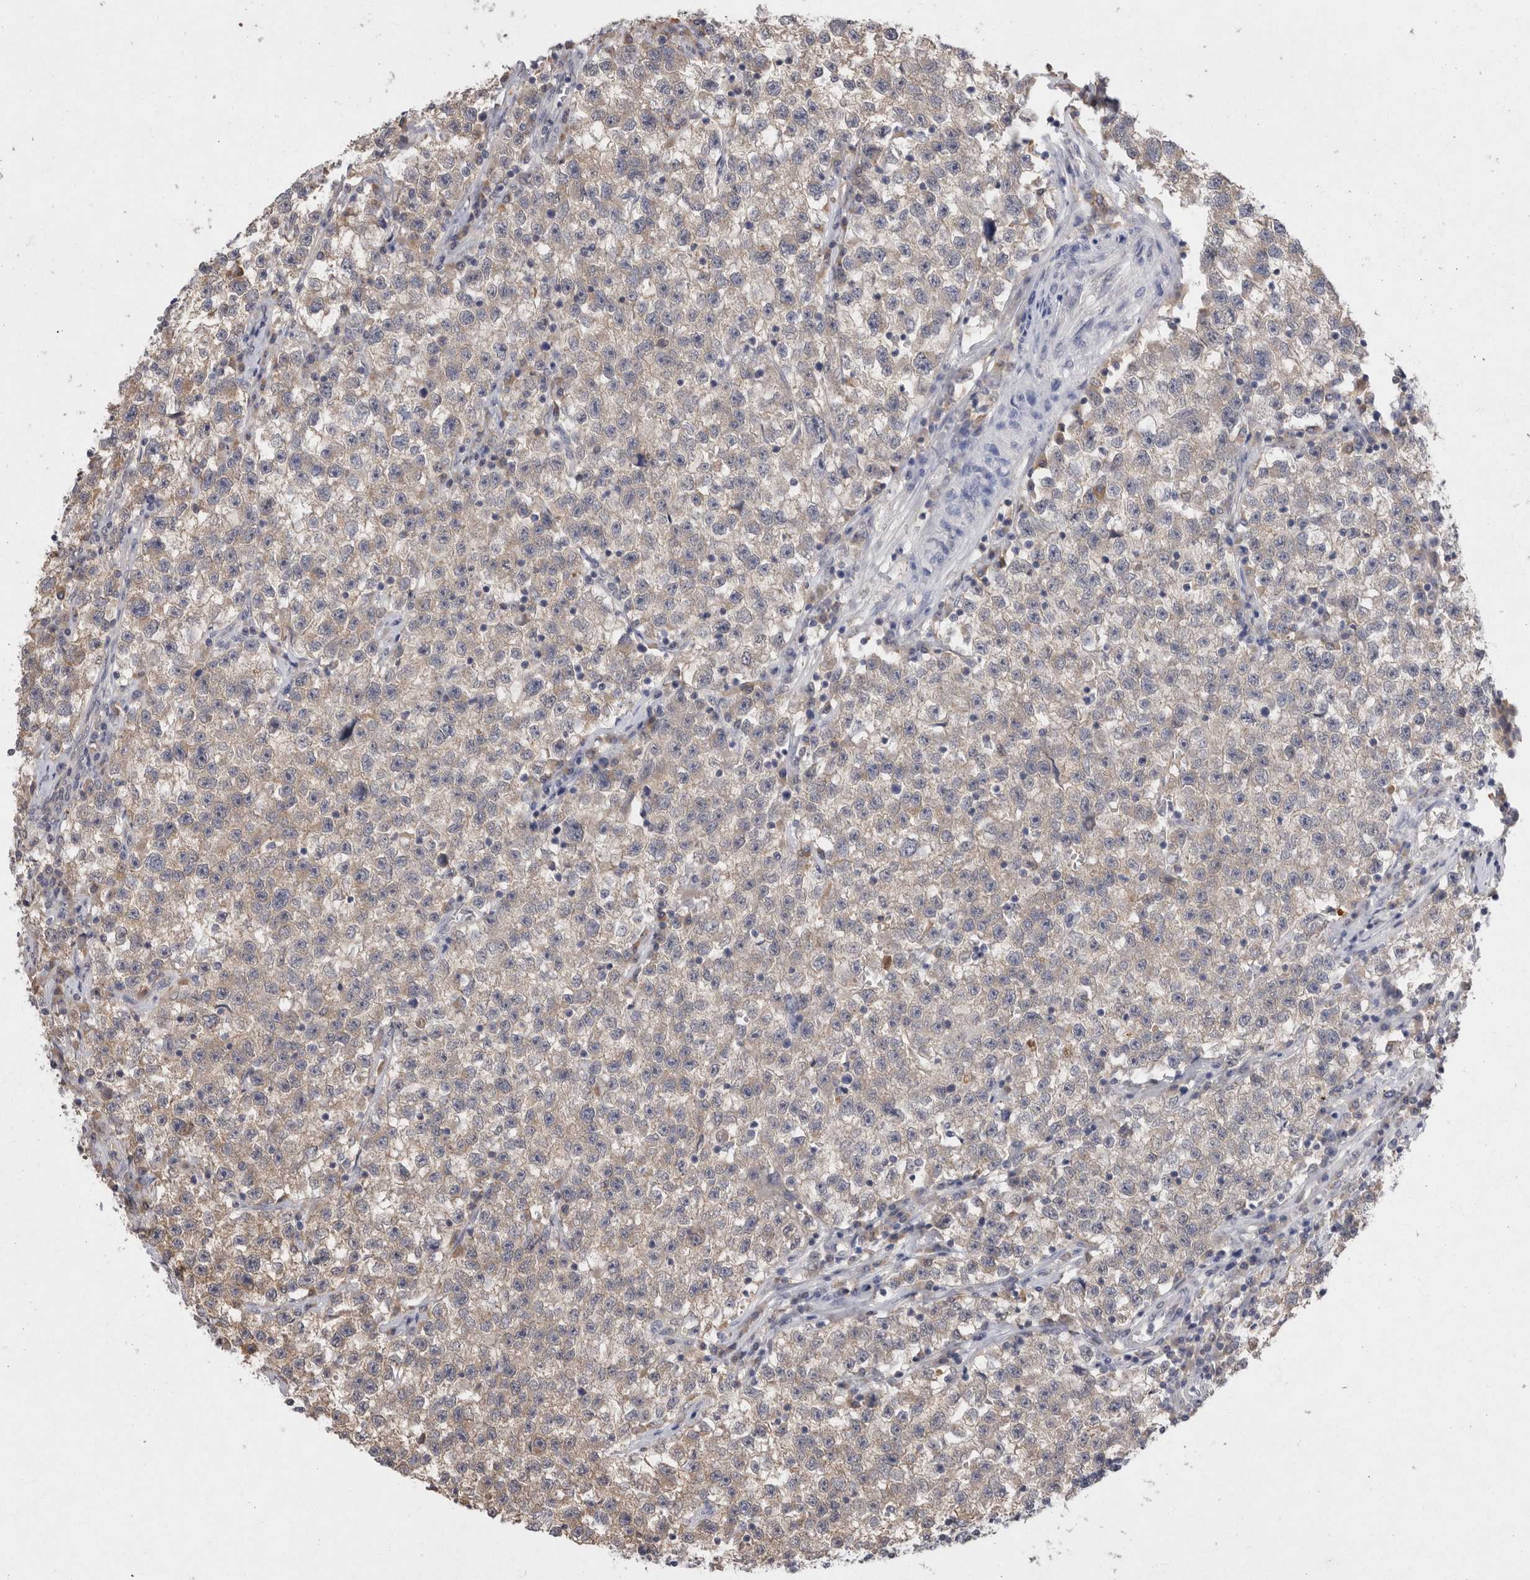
{"staining": {"intensity": "weak", "quantity": ">75%", "location": "cytoplasmic/membranous"}, "tissue": "testis cancer", "cell_type": "Tumor cells", "image_type": "cancer", "snomed": [{"axis": "morphology", "description": "Seminoma, NOS"}, {"axis": "topography", "description": "Testis"}], "caption": "Weak cytoplasmic/membranous protein positivity is present in about >75% of tumor cells in testis cancer (seminoma).", "gene": "VSIG4", "patient": {"sex": "male", "age": 22}}